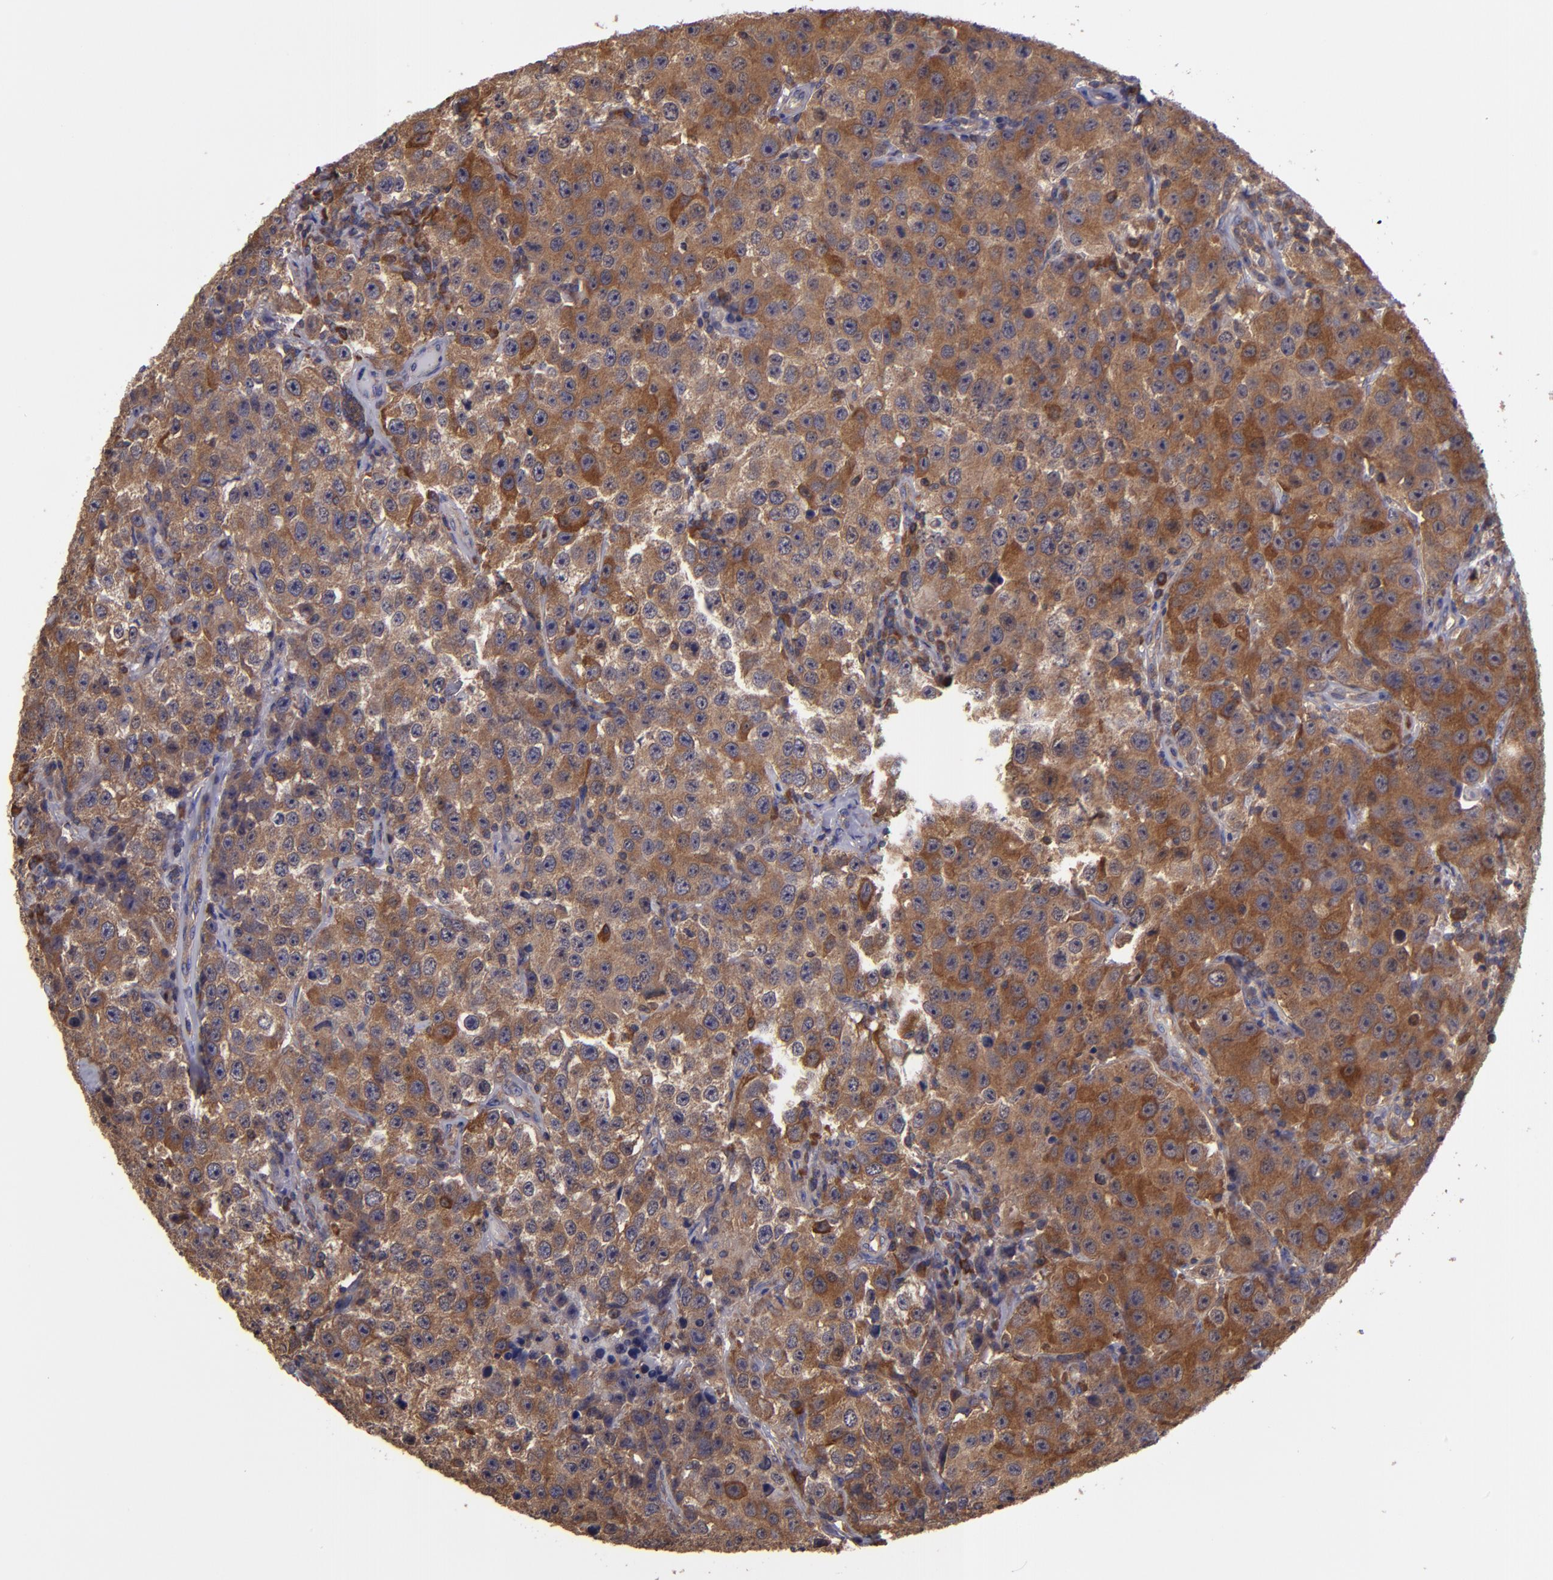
{"staining": {"intensity": "moderate", "quantity": ">75%", "location": "cytoplasmic/membranous"}, "tissue": "testis cancer", "cell_type": "Tumor cells", "image_type": "cancer", "snomed": [{"axis": "morphology", "description": "Seminoma, NOS"}, {"axis": "topography", "description": "Testis"}], "caption": "Moderate cytoplasmic/membranous positivity is appreciated in about >75% of tumor cells in testis cancer.", "gene": "CARS1", "patient": {"sex": "male", "age": 52}}